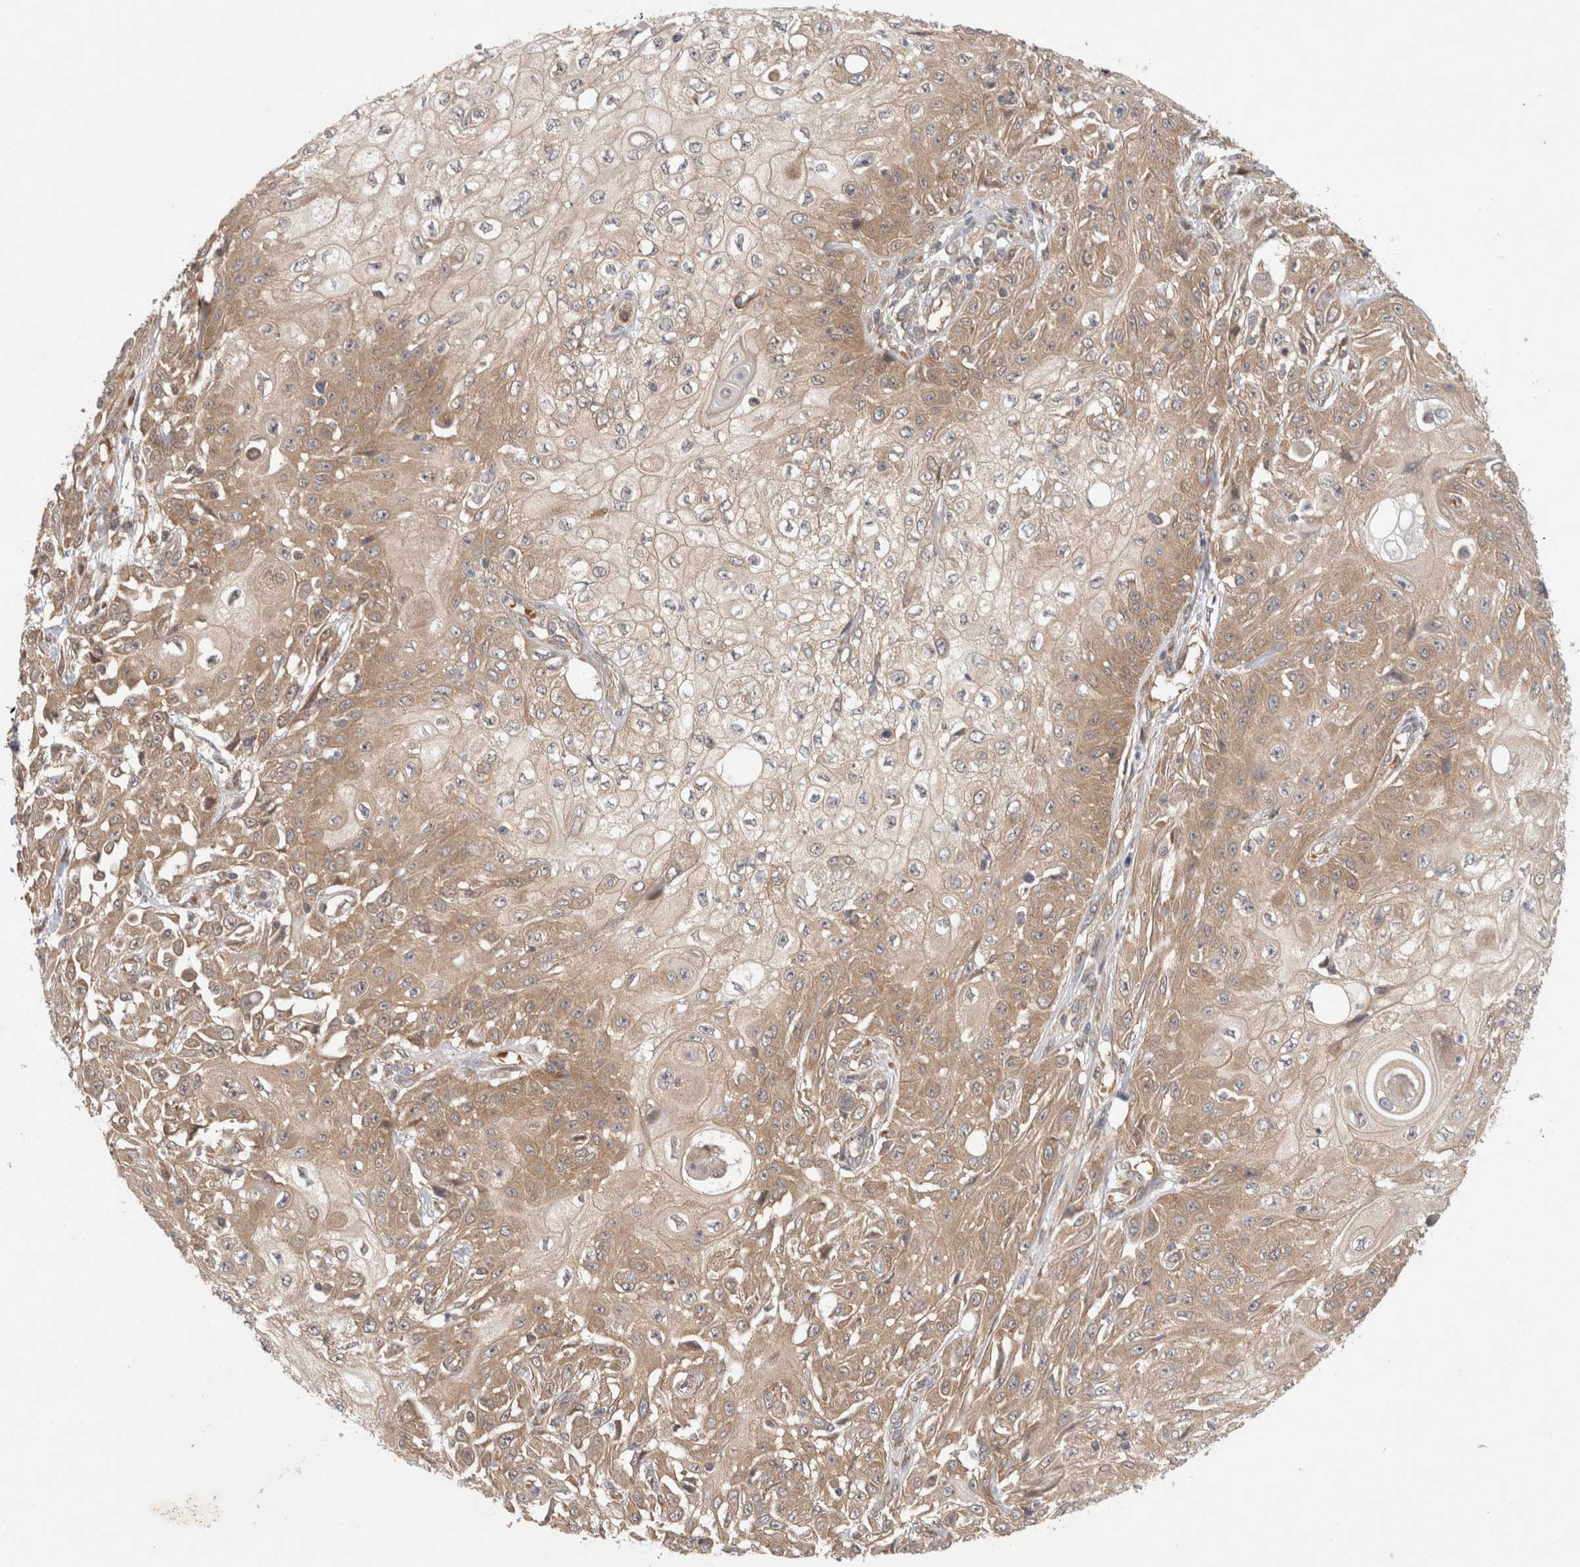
{"staining": {"intensity": "moderate", "quantity": "25%-75%", "location": "cytoplasmic/membranous"}, "tissue": "skin cancer", "cell_type": "Tumor cells", "image_type": "cancer", "snomed": [{"axis": "morphology", "description": "Squamous cell carcinoma, NOS"}, {"axis": "morphology", "description": "Squamous cell carcinoma, metastatic, NOS"}, {"axis": "topography", "description": "Skin"}, {"axis": "topography", "description": "Lymph node"}], "caption": "Moderate cytoplasmic/membranous protein staining is seen in approximately 25%-75% of tumor cells in squamous cell carcinoma (skin). The protein of interest is shown in brown color, while the nuclei are stained blue.", "gene": "EIF3E", "patient": {"sex": "male", "age": 75}}